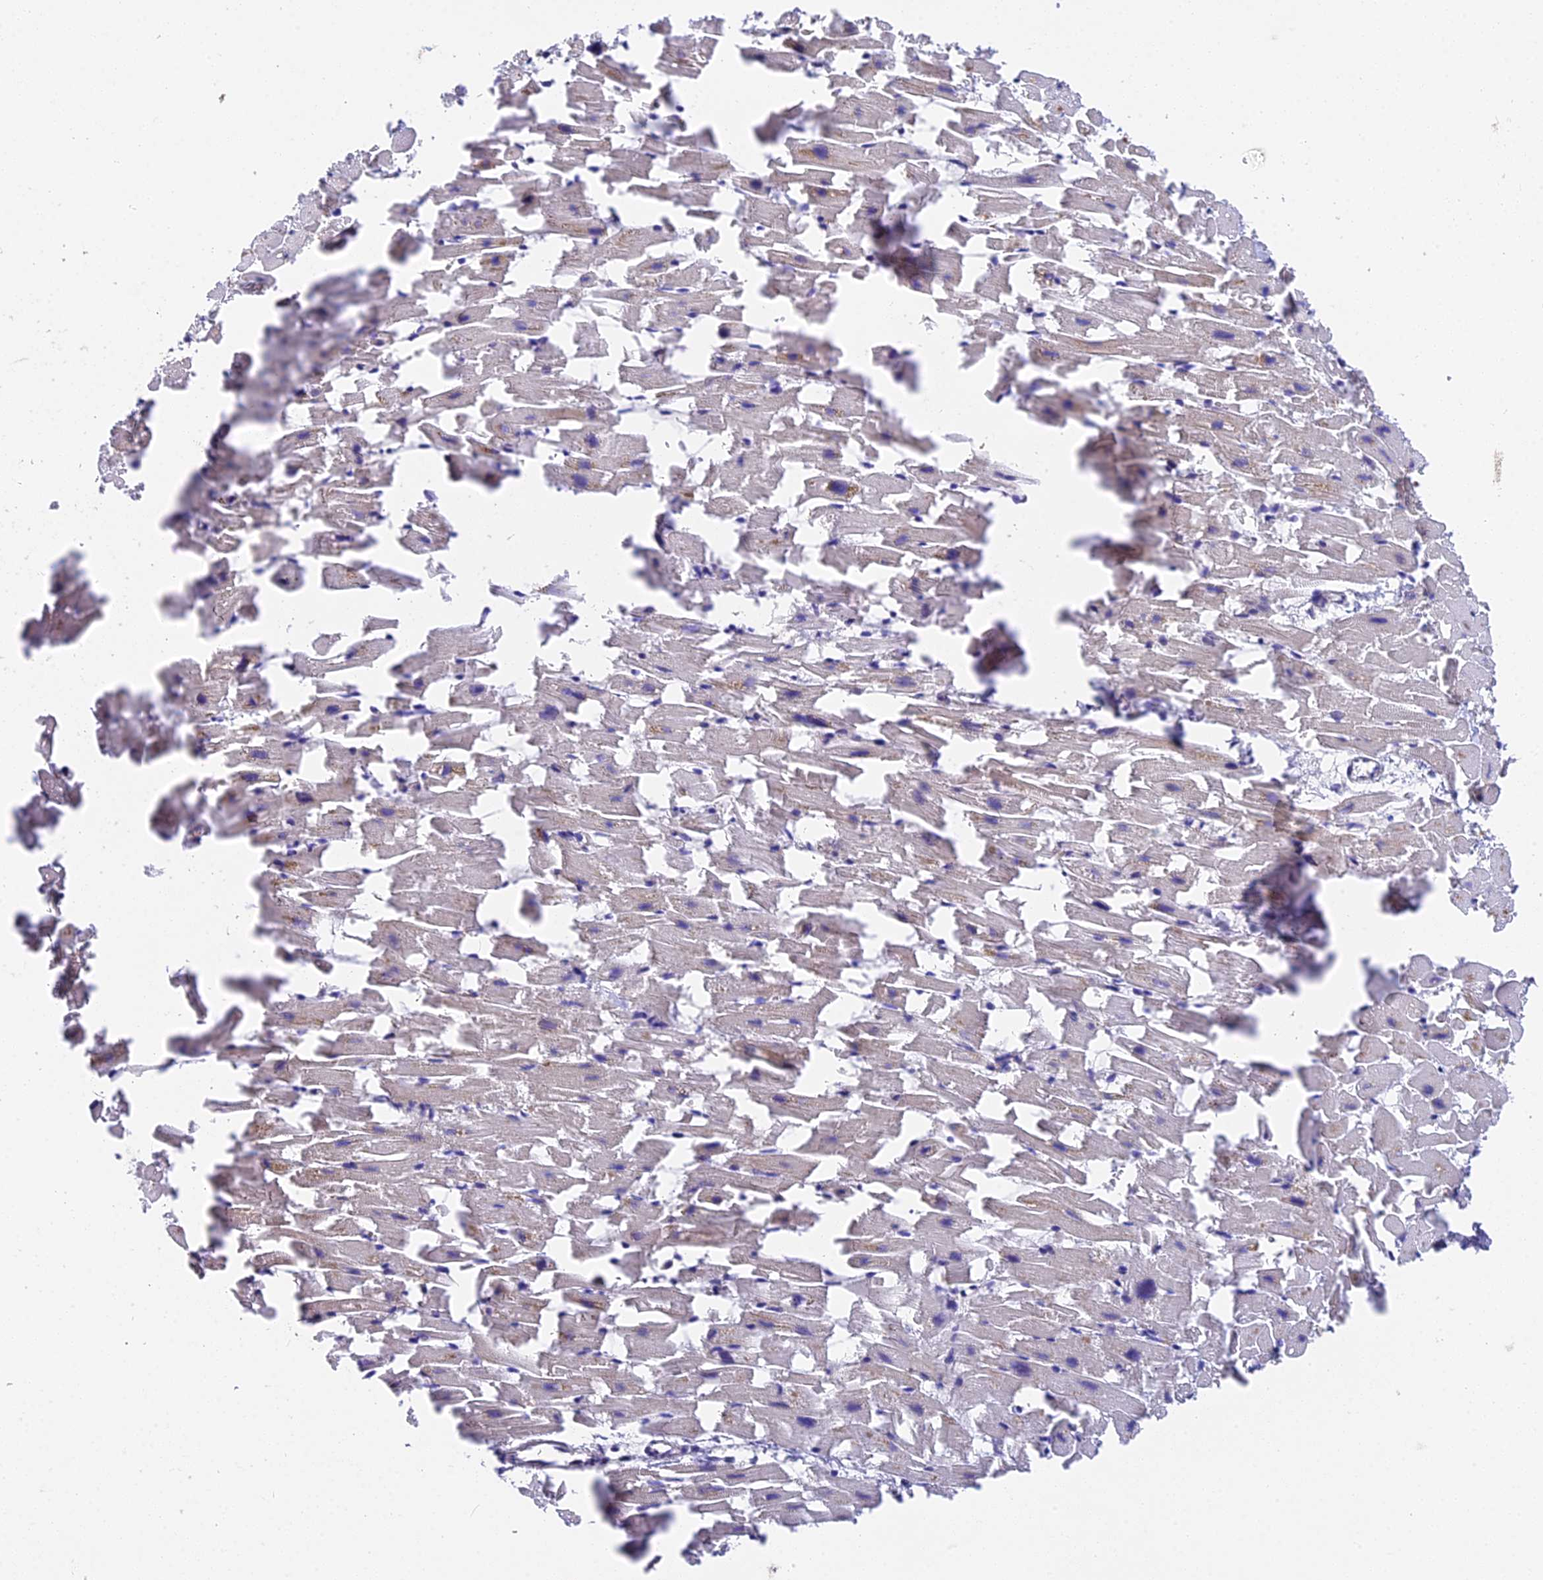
{"staining": {"intensity": "negative", "quantity": "none", "location": "none"}, "tissue": "heart muscle", "cell_type": "Cardiomyocytes", "image_type": "normal", "snomed": [{"axis": "morphology", "description": "Normal tissue, NOS"}, {"axis": "topography", "description": "Heart"}], "caption": "The photomicrograph displays no significant staining in cardiomyocytes of heart muscle.", "gene": "TRMT1", "patient": {"sex": "female", "age": 64}}